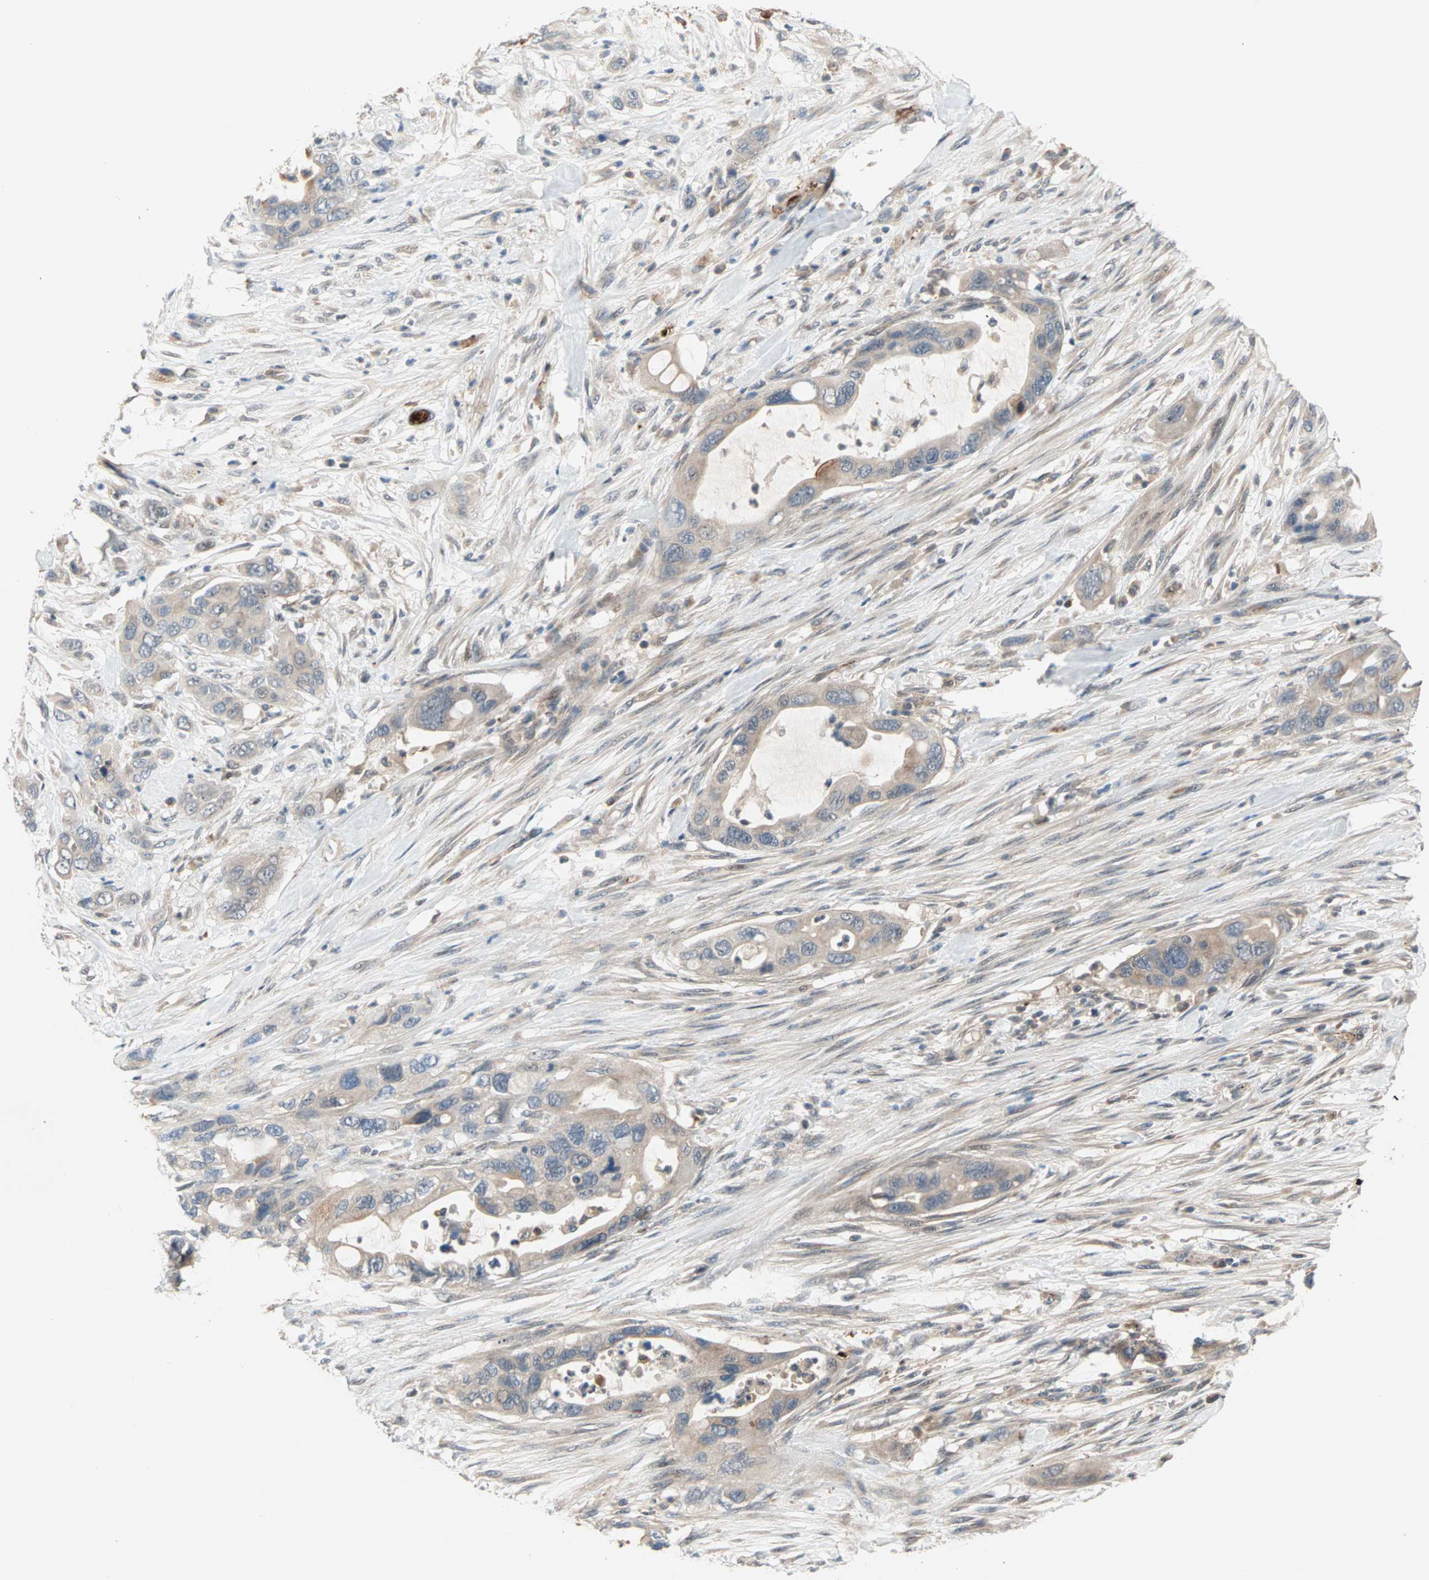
{"staining": {"intensity": "weak", "quantity": ">75%", "location": "cytoplasmic/membranous"}, "tissue": "pancreatic cancer", "cell_type": "Tumor cells", "image_type": "cancer", "snomed": [{"axis": "morphology", "description": "Adenocarcinoma, NOS"}, {"axis": "topography", "description": "Pancreas"}], "caption": "There is low levels of weak cytoplasmic/membranous staining in tumor cells of pancreatic adenocarcinoma, as demonstrated by immunohistochemical staining (brown color).", "gene": "PROS1", "patient": {"sex": "female", "age": 71}}